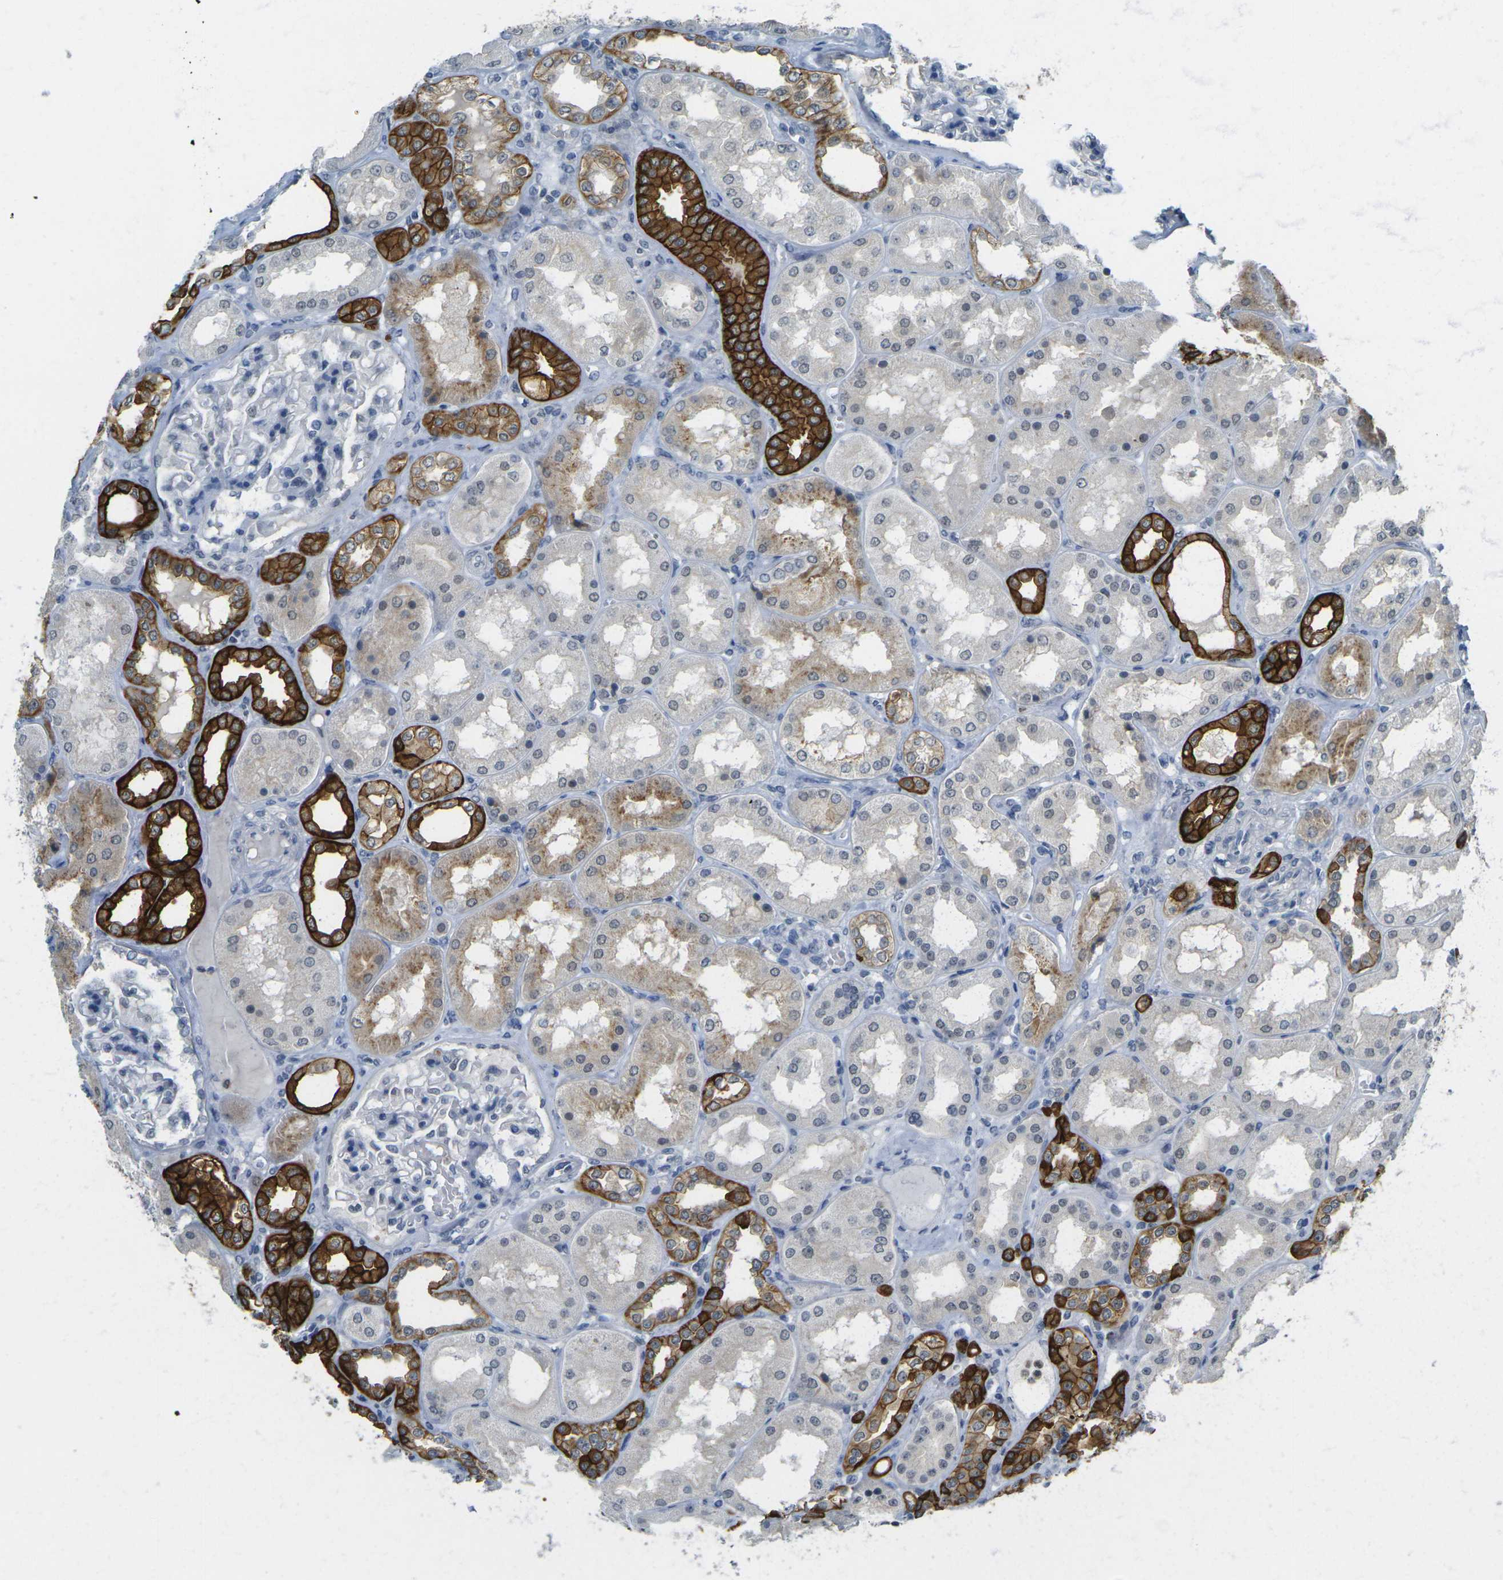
{"staining": {"intensity": "negative", "quantity": "none", "location": "none"}, "tissue": "kidney", "cell_type": "Cells in glomeruli", "image_type": "normal", "snomed": [{"axis": "morphology", "description": "Normal tissue, NOS"}, {"axis": "topography", "description": "Kidney"}], "caption": "This is a histopathology image of IHC staining of benign kidney, which shows no expression in cells in glomeruli. (DAB (3,3'-diaminobenzidine) IHC visualized using brightfield microscopy, high magnification).", "gene": "SPTBN2", "patient": {"sex": "female", "age": 56}}